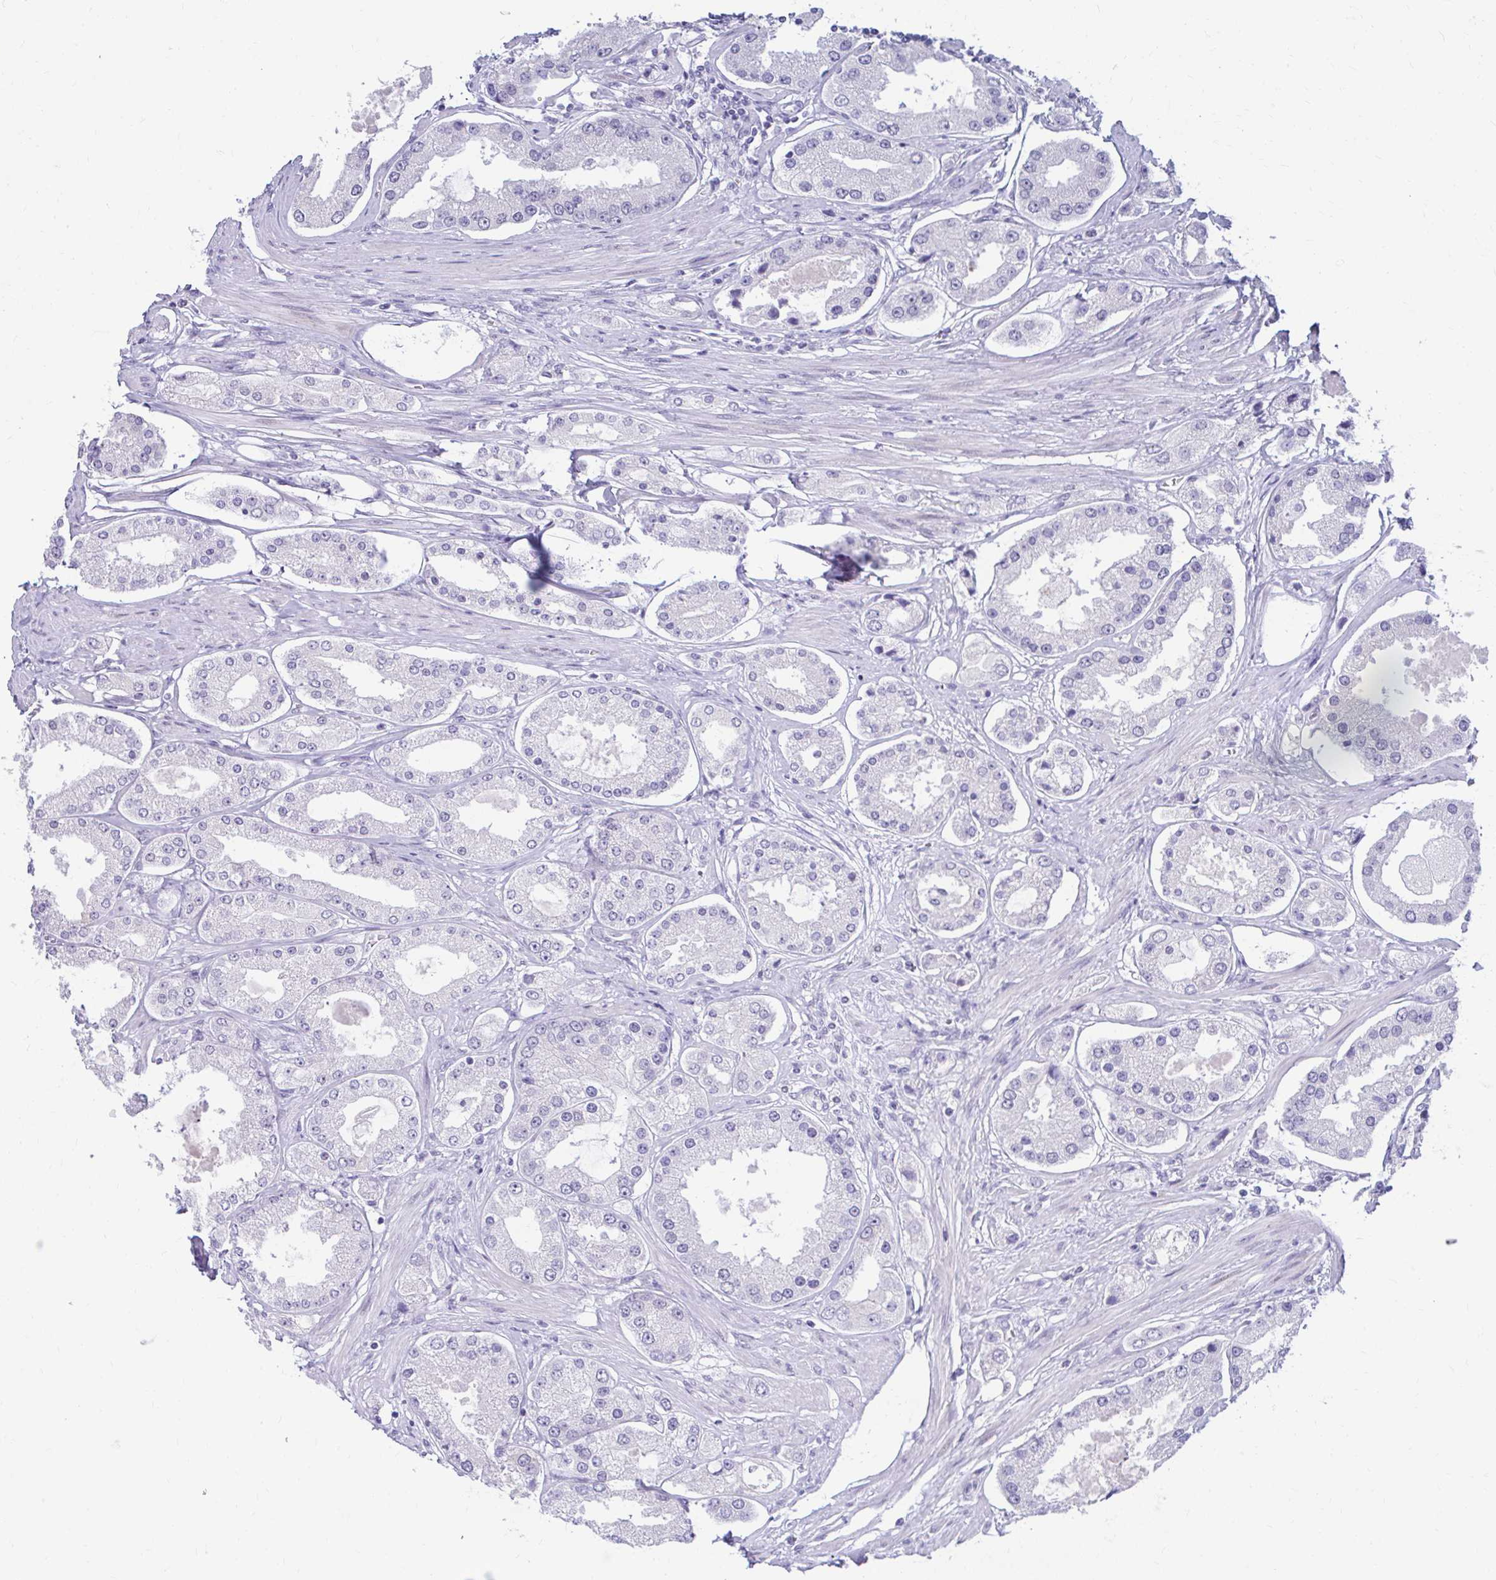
{"staining": {"intensity": "negative", "quantity": "none", "location": "none"}, "tissue": "prostate cancer", "cell_type": "Tumor cells", "image_type": "cancer", "snomed": [{"axis": "morphology", "description": "Adenocarcinoma, High grade"}, {"axis": "topography", "description": "Prostate"}], "caption": "Immunohistochemical staining of human prostate high-grade adenocarcinoma shows no significant expression in tumor cells.", "gene": "RGS16", "patient": {"sex": "male", "age": 69}}